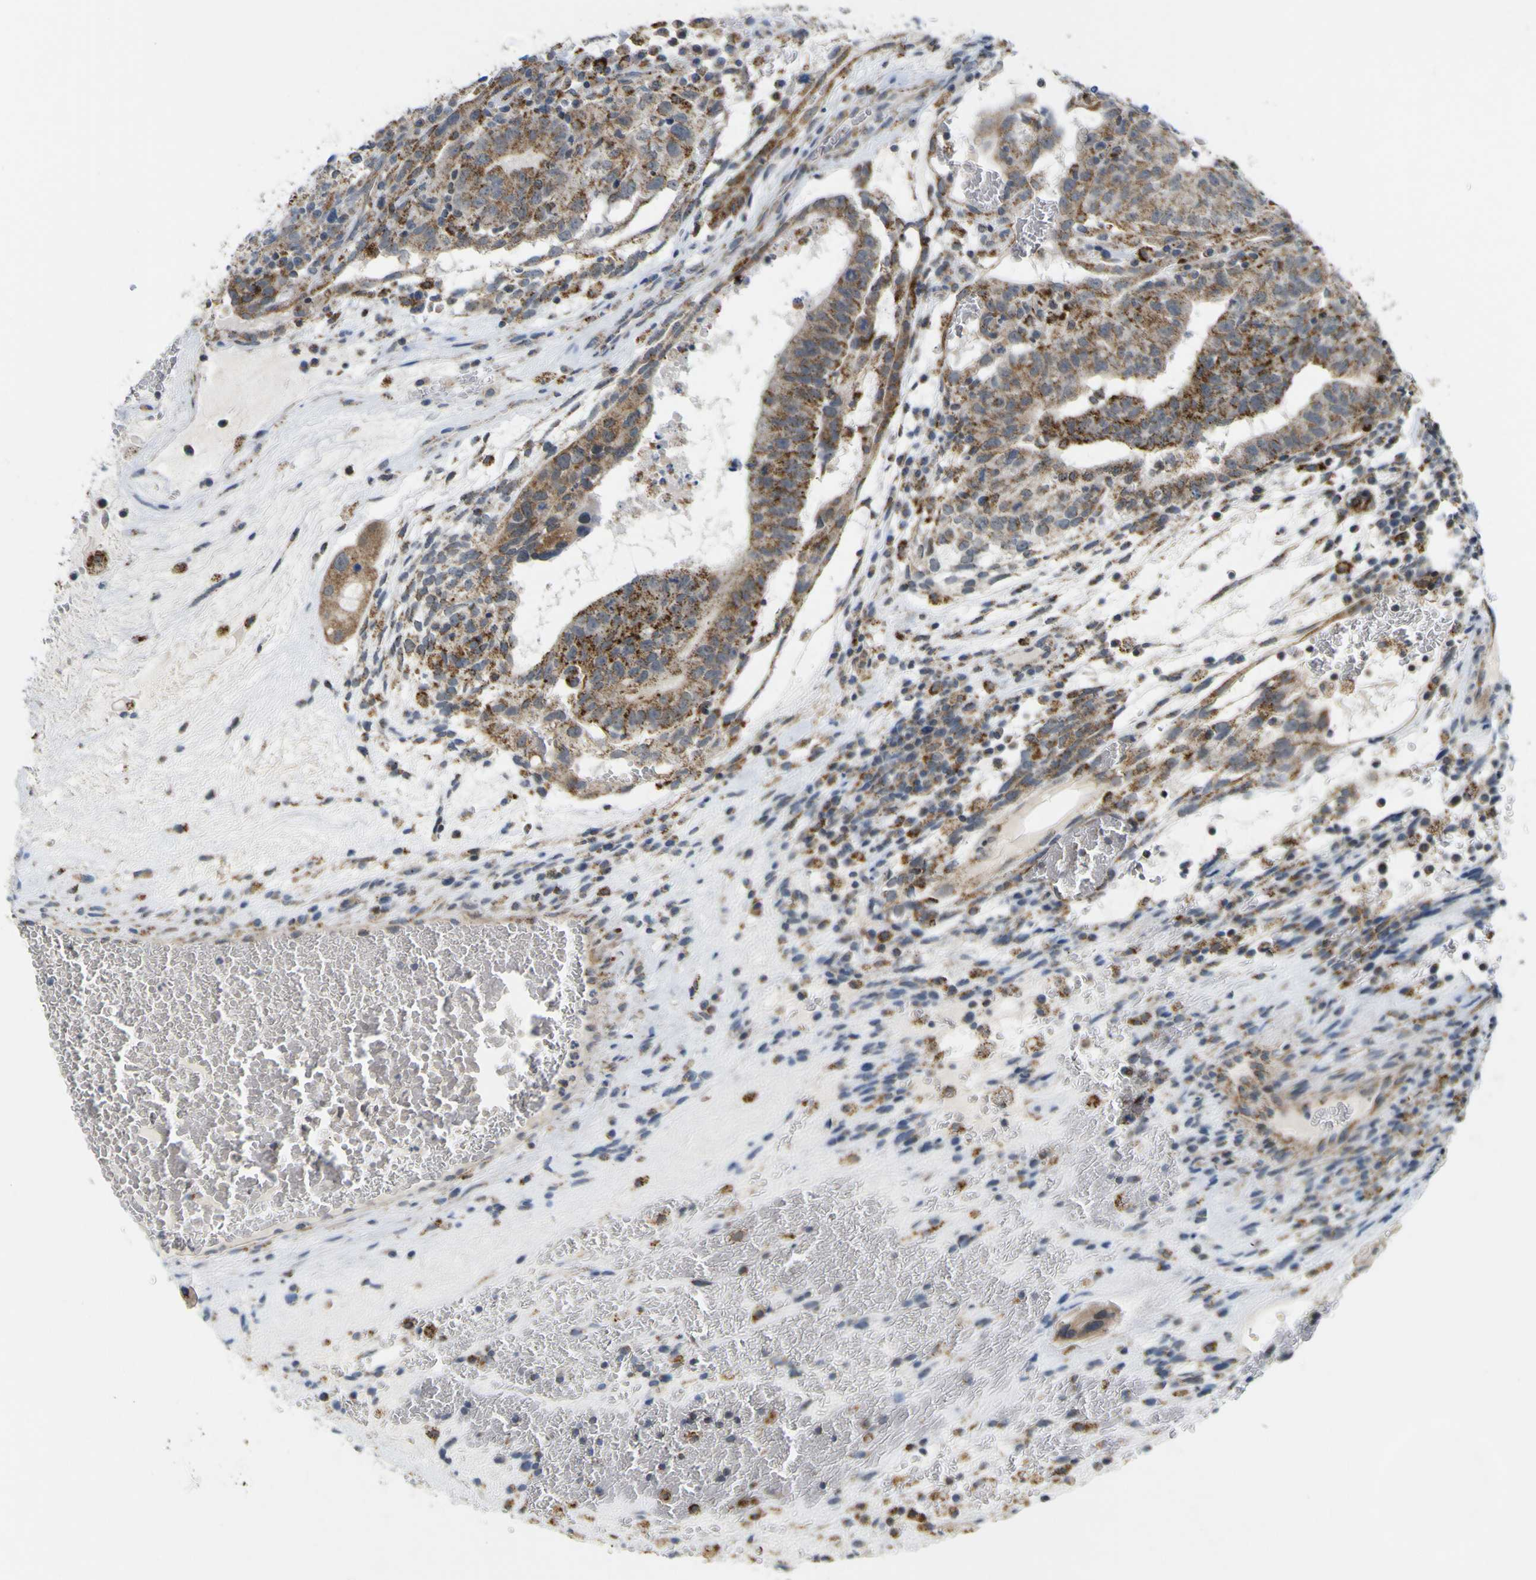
{"staining": {"intensity": "moderate", "quantity": ">75%", "location": "cytoplasmic/membranous"}, "tissue": "testis cancer", "cell_type": "Tumor cells", "image_type": "cancer", "snomed": [{"axis": "morphology", "description": "Seminoma, NOS"}, {"axis": "morphology", "description": "Carcinoma, Embryonal, NOS"}, {"axis": "topography", "description": "Testis"}], "caption": "Immunohistochemical staining of human testis cancer (embryonal carcinoma) demonstrates medium levels of moderate cytoplasmic/membranous expression in about >75% of tumor cells.", "gene": "ACBD5", "patient": {"sex": "male", "age": 52}}